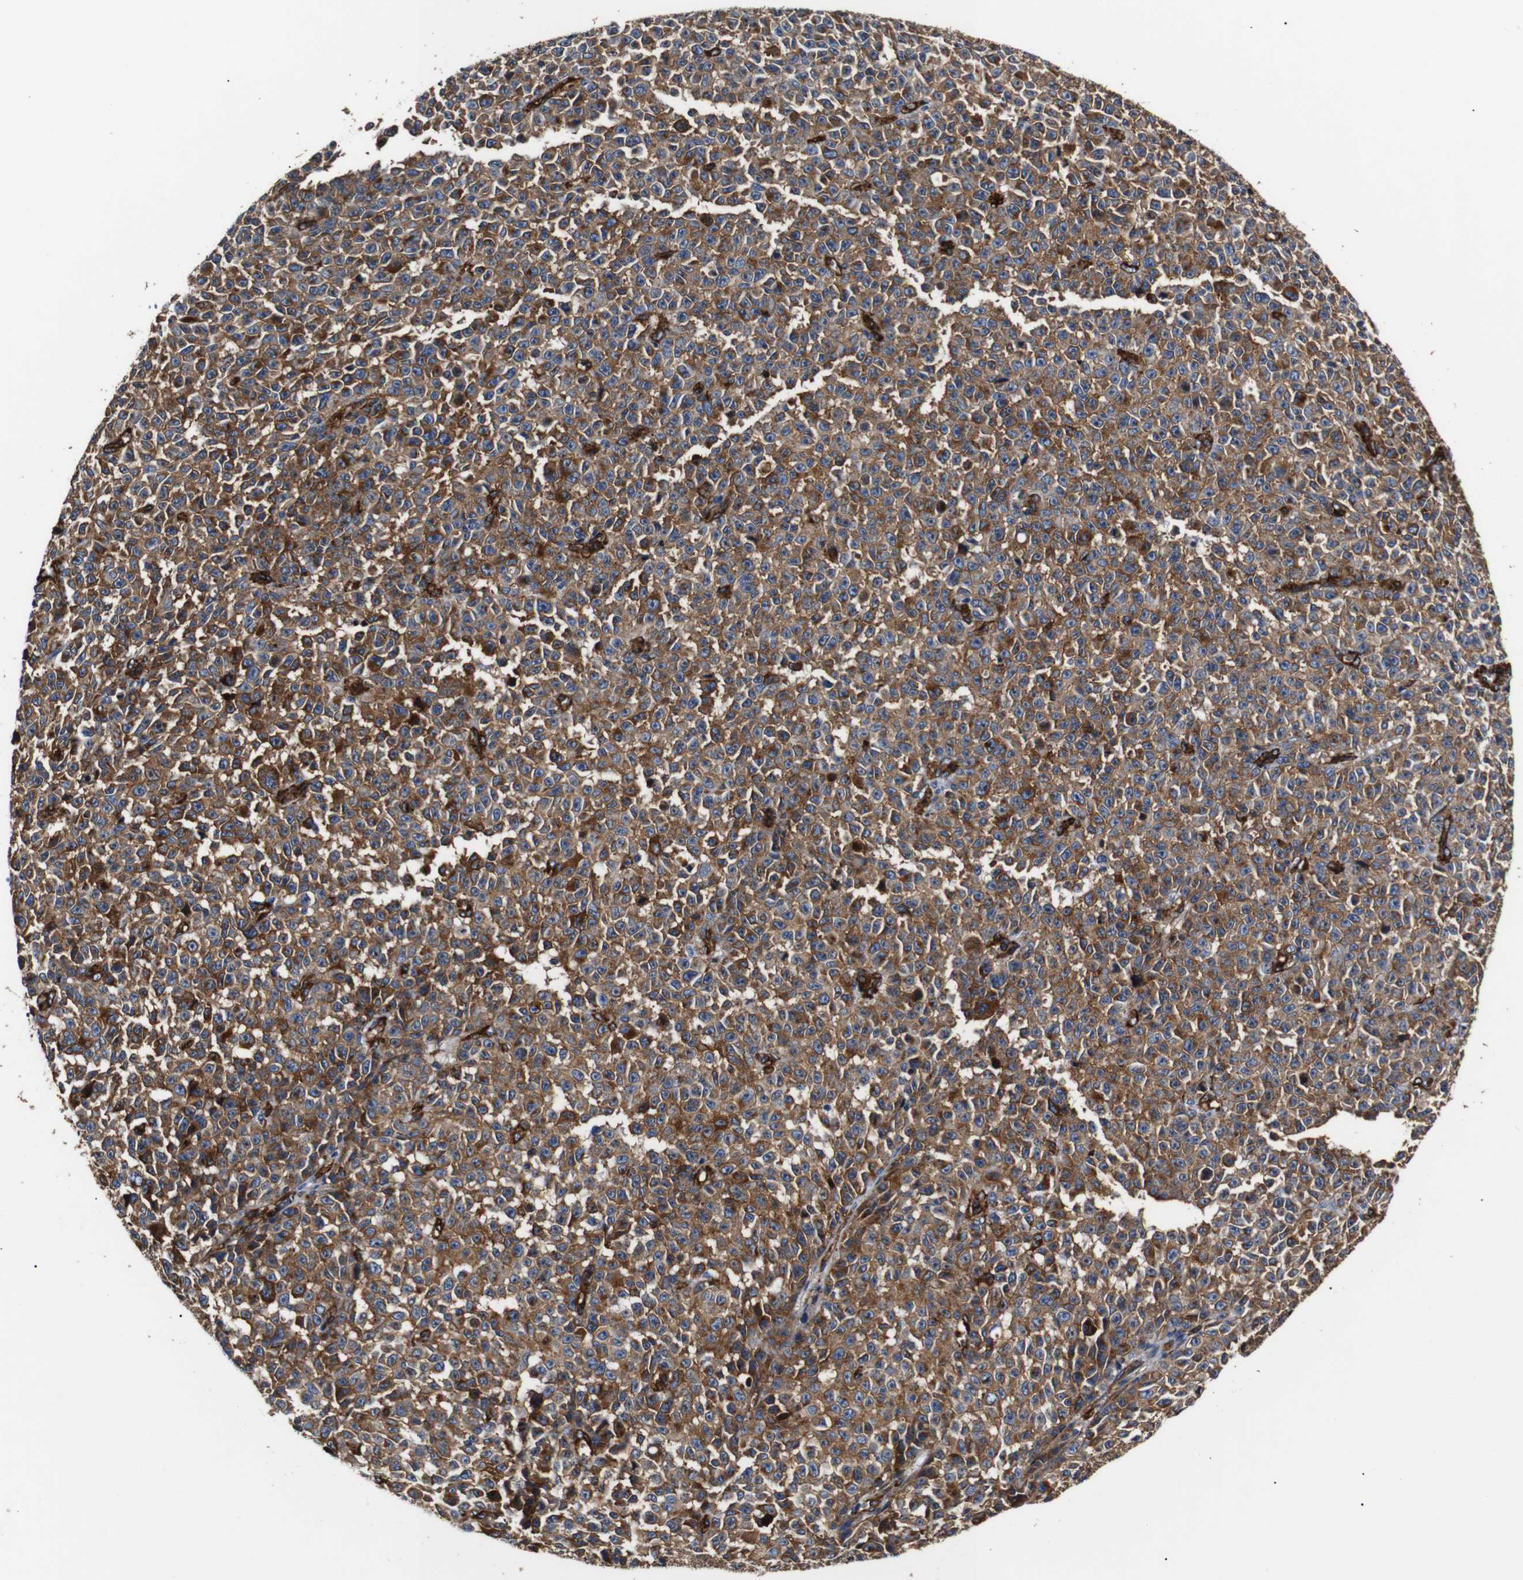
{"staining": {"intensity": "moderate", "quantity": ">75%", "location": "cytoplasmic/membranous"}, "tissue": "melanoma", "cell_type": "Tumor cells", "image_type": "cancer", "snomed": [{"axis": "morphology", "description": "Malignant melanoma, NOS"}, {"axis": "topography", "description": "Skin"}], "caption": "A brown stain labels moderate cytoplasmic/membranous staining of a protein in malignant melanoma tumor cells.", "gene": "CAV2", "patient": {"sex": "female", "age": 82}}